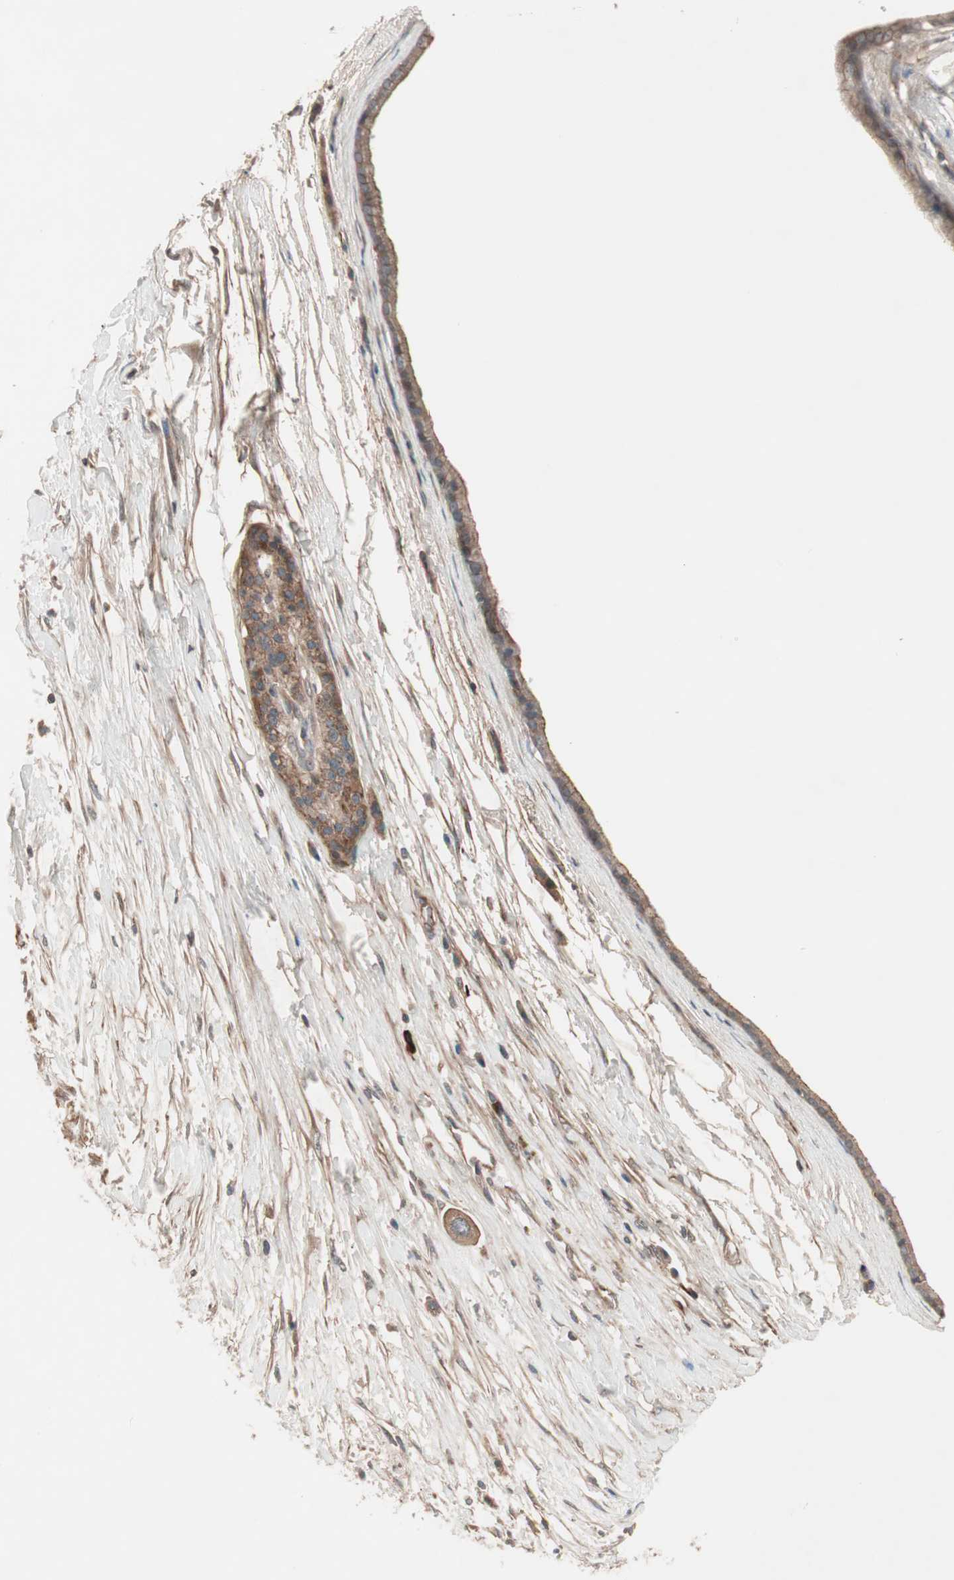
{"staining": {"intensity": "strong", "quantity": ">75%", "location": "cytoplasmic/membranous"}, "tissue": "pancreatic cancer", "cell_type": "Tumor cells", "image_type": "cancer", "snomed": [{"axis": "morphology", "description": "Adenocarcinoma, NOS"}, {"axis": "topography", "description": "Pancreas"}], "caption": "Pancreatic cancer (adenocarcinoma) stained with a protein marker demonstrates strong staining in tumor cells.", "gene": "TFPI", "patient": {"sex": "female", "age": 77}}